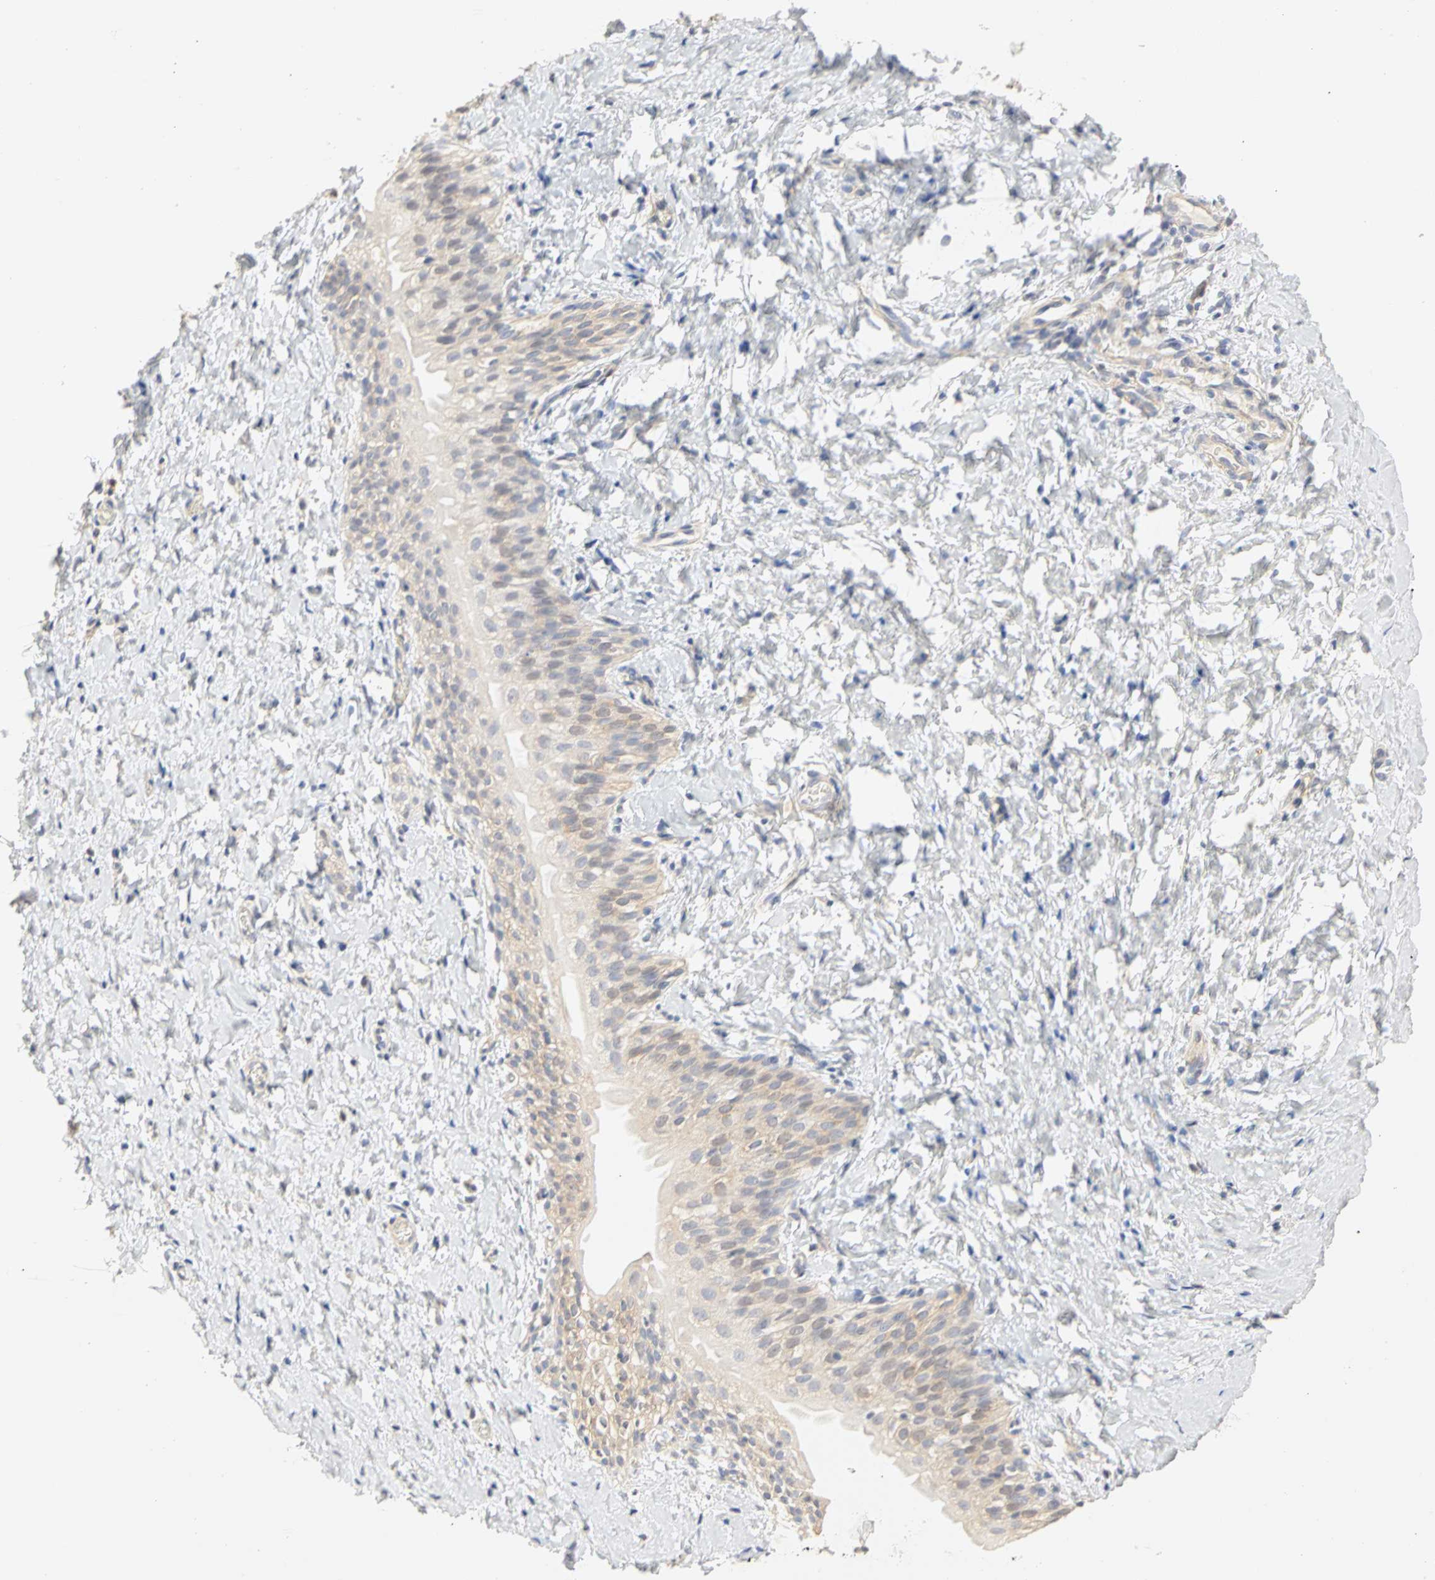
{"staining": {"intensity": "weak", "quantity": ">75%", "location": "cytoplasmic/membranous"}, "tissue": "smooth muscle", "cell_type": "Smooth muscle cells", "image_type": "normal", "snomed": [{"axis": "morphology", "description": "Normal tissue, NOS"}, {"axis": "topography", "description": "Smooth muscle"}], "caption": "Immunohistochemistry (IHC) image of unremarkable human smooth muscle stained for a protein (brown), which shows low levels of weak cytoplasmic/membranous positivity in about >75% of smooth muscle cells.", "gene": "GNRH2", "patient": {"sex": "male", "age": 16}}